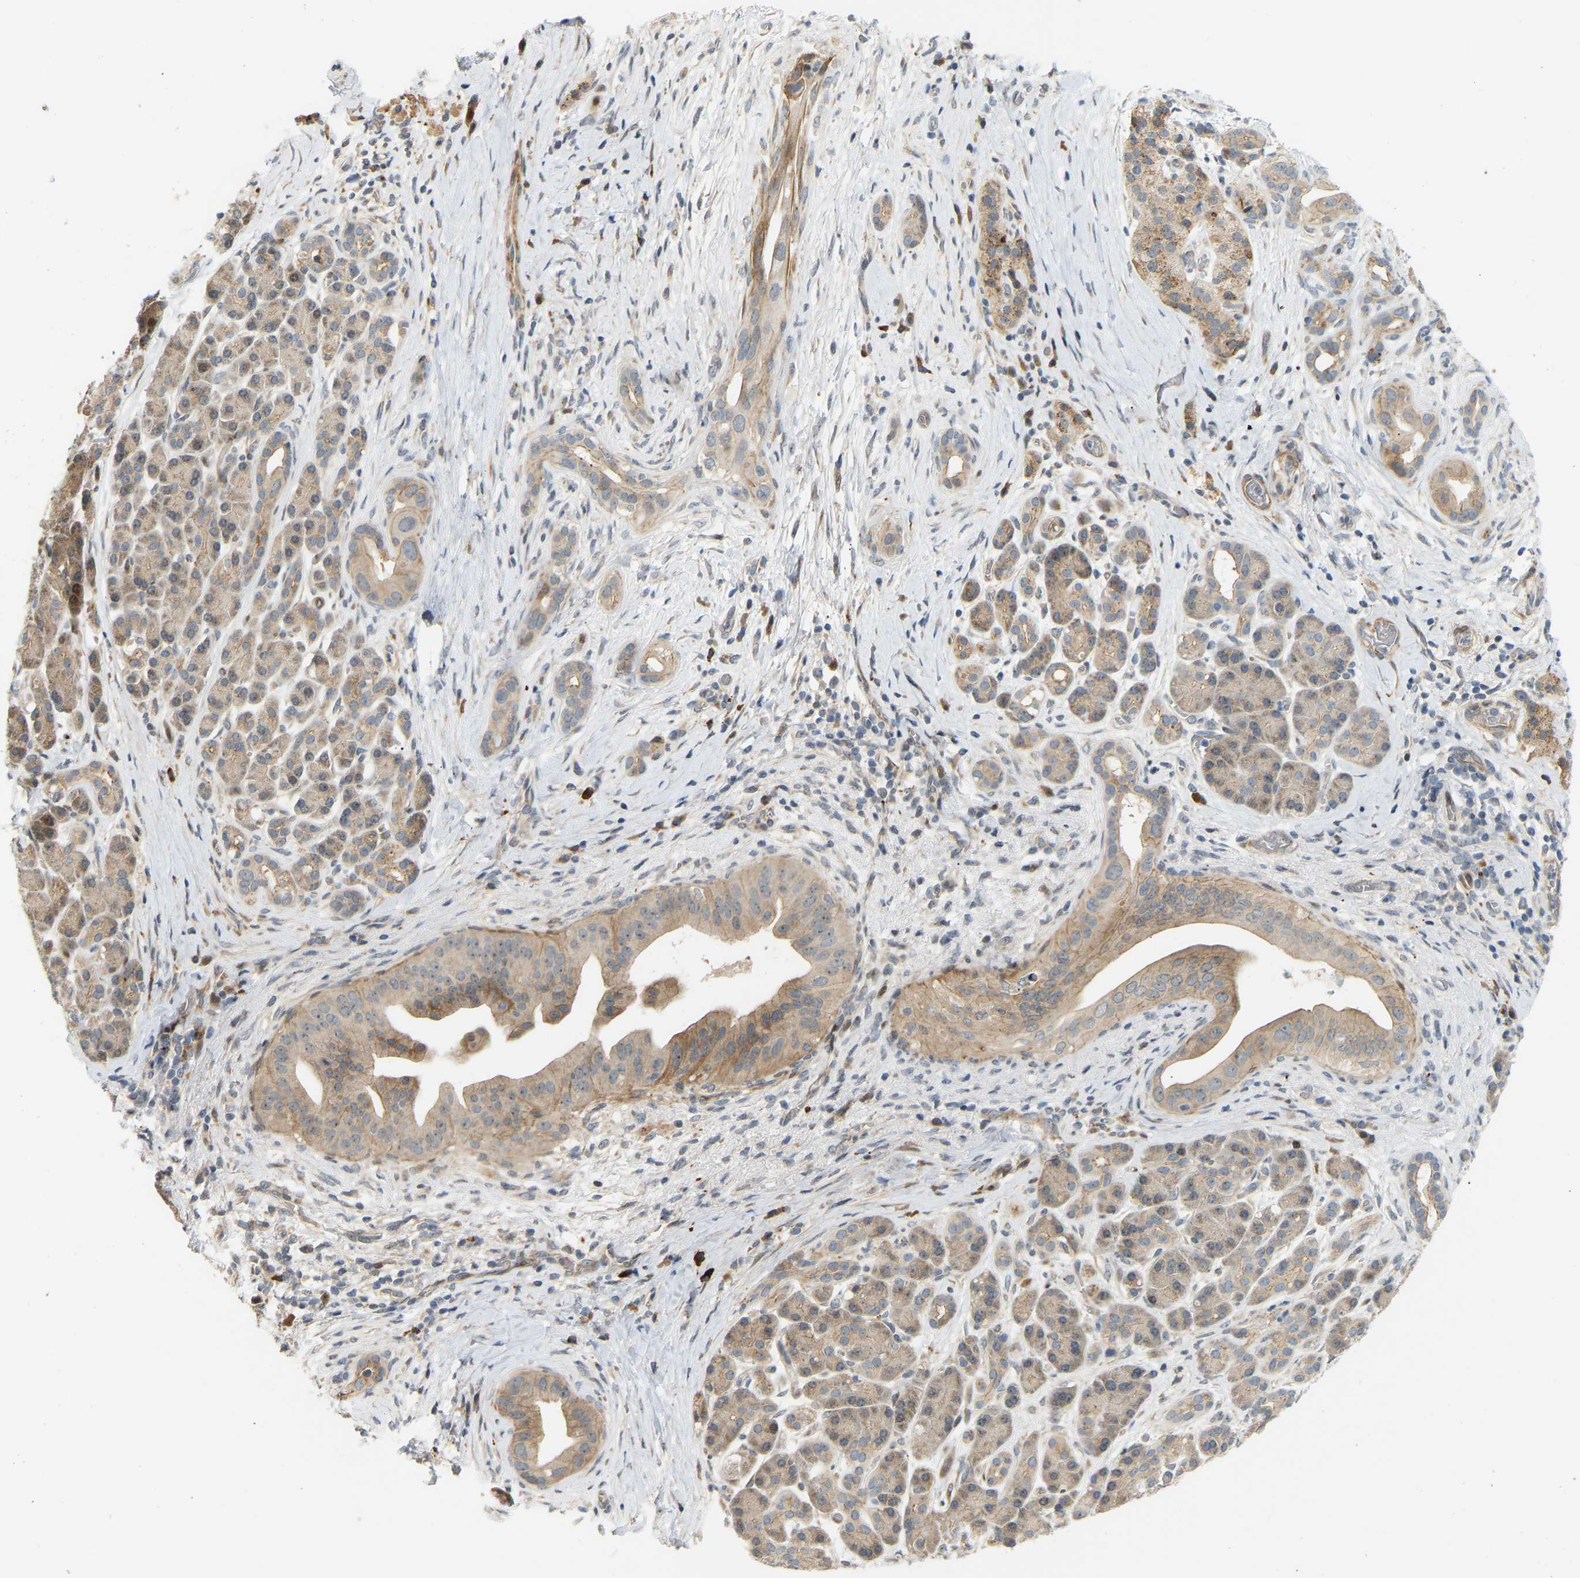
{"staining": {"intensity": "moderate", "quantity": ">75%", "location": "cytoplasmic/membranous"}, "tissue": "pancreatic cancer", "cell_type": "Tumor cells", "image_type": "cancer", "snomed": [{"axis": "morphology", "description": "Adenocarcinoma, NOS"}, {"axis": "topography", "description": "Pancreas"}], "caption": "About >75% of tumor cells in pancreatic adenocarcinoma exhibit moderate cytoplasmic/membranous protein staining as visualized by brown immunohistochemical staining.", "gene": "POGLUT2", "patient": {"sex": "male", "age": 55}}